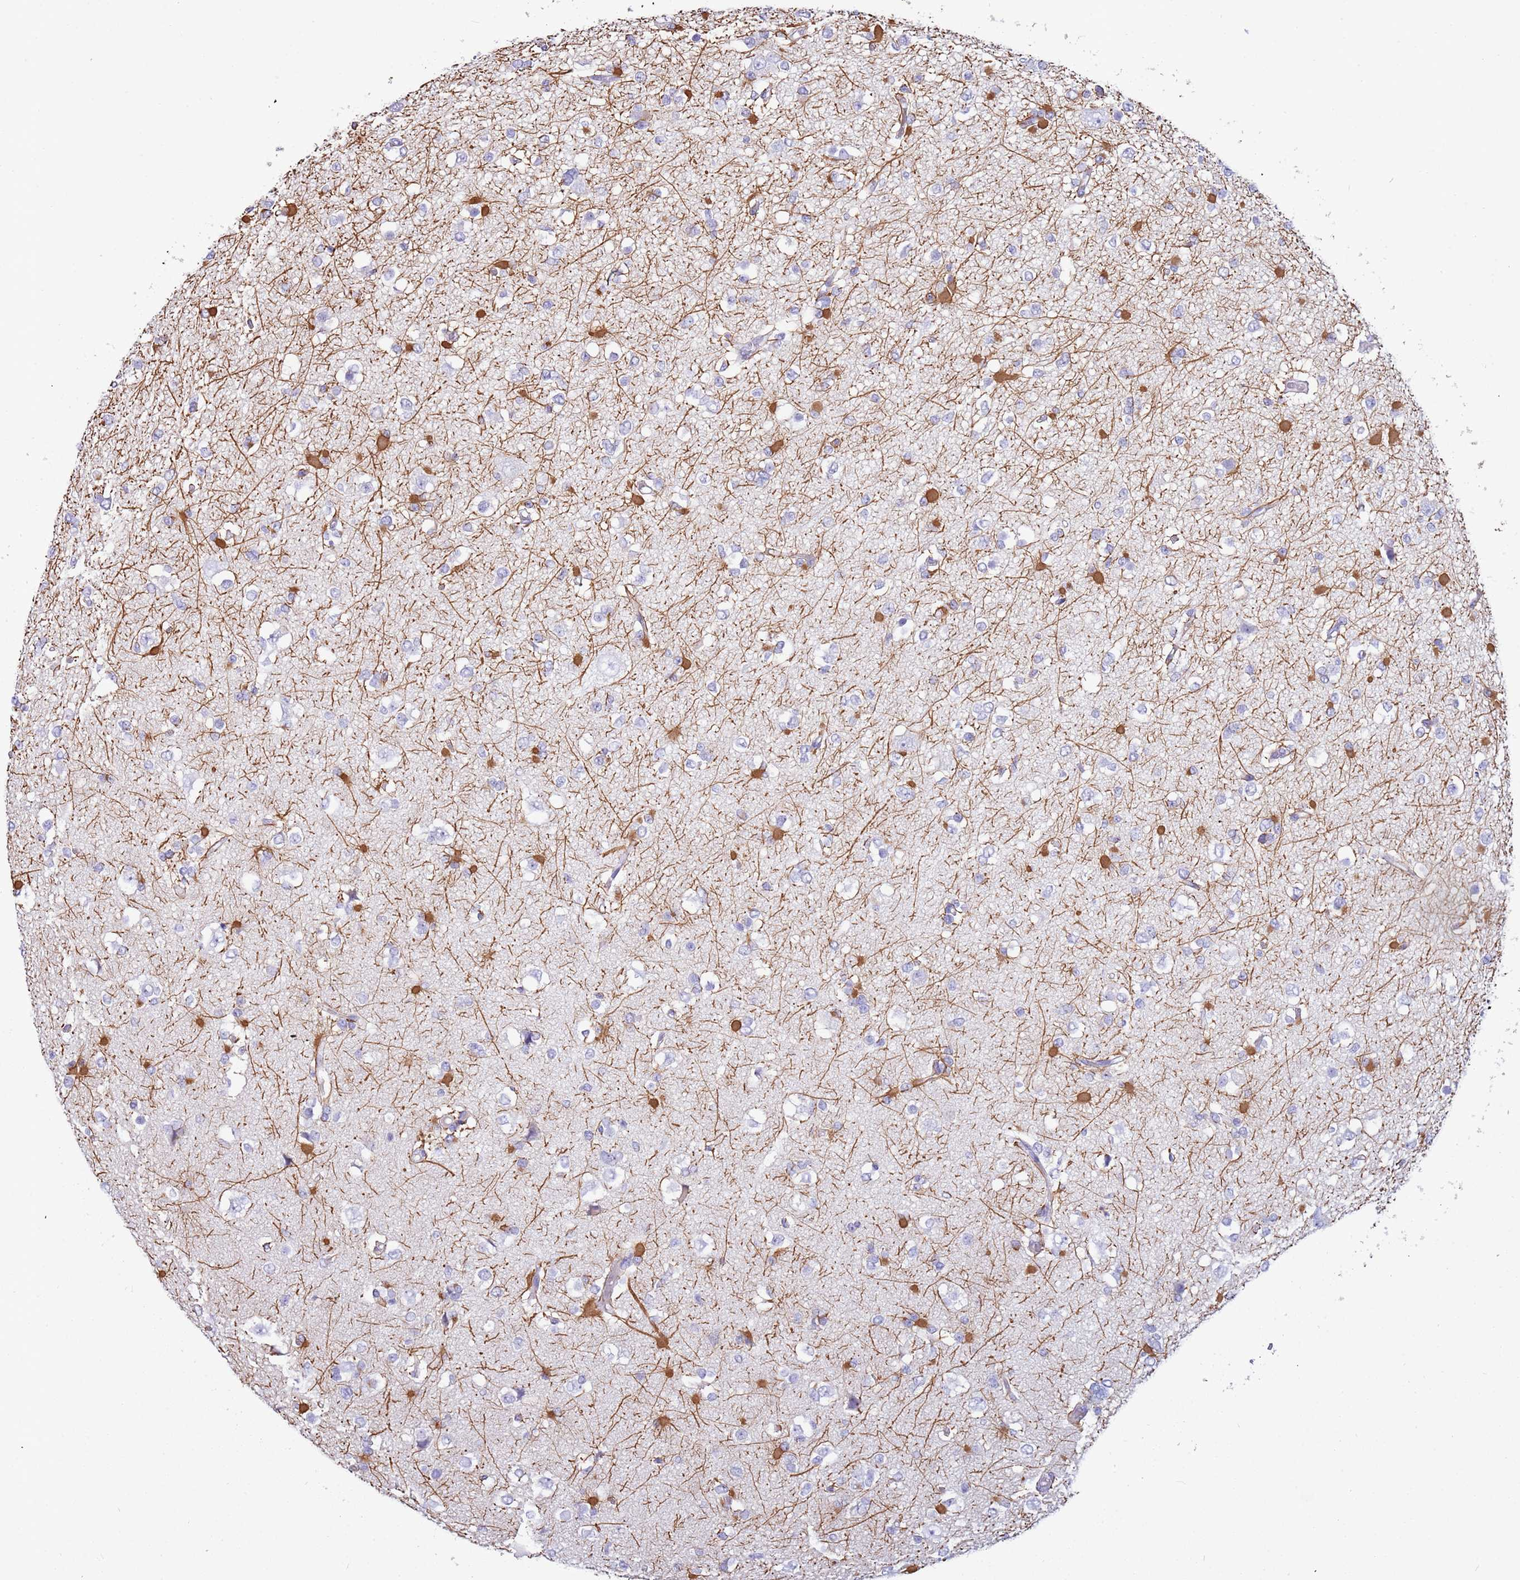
{"staining": {"intensity": "negative", "quantity": "none", "location": "none"}, "tissue": "glioma", "cell_type": "Tumor cells", "image_type": "cancer", "snomed": [{"axis": "morphology", "description": "Glioma, malignant, Low grade"}, {"axis": "topography", "description": "Brain"}], "caption": "Malignant low-grade glioma was stained to show a protein in brown. There is no significant positivity in tumor cells.", "gene": "CABYR", "patient": {"sex": "female", "age": 22}}